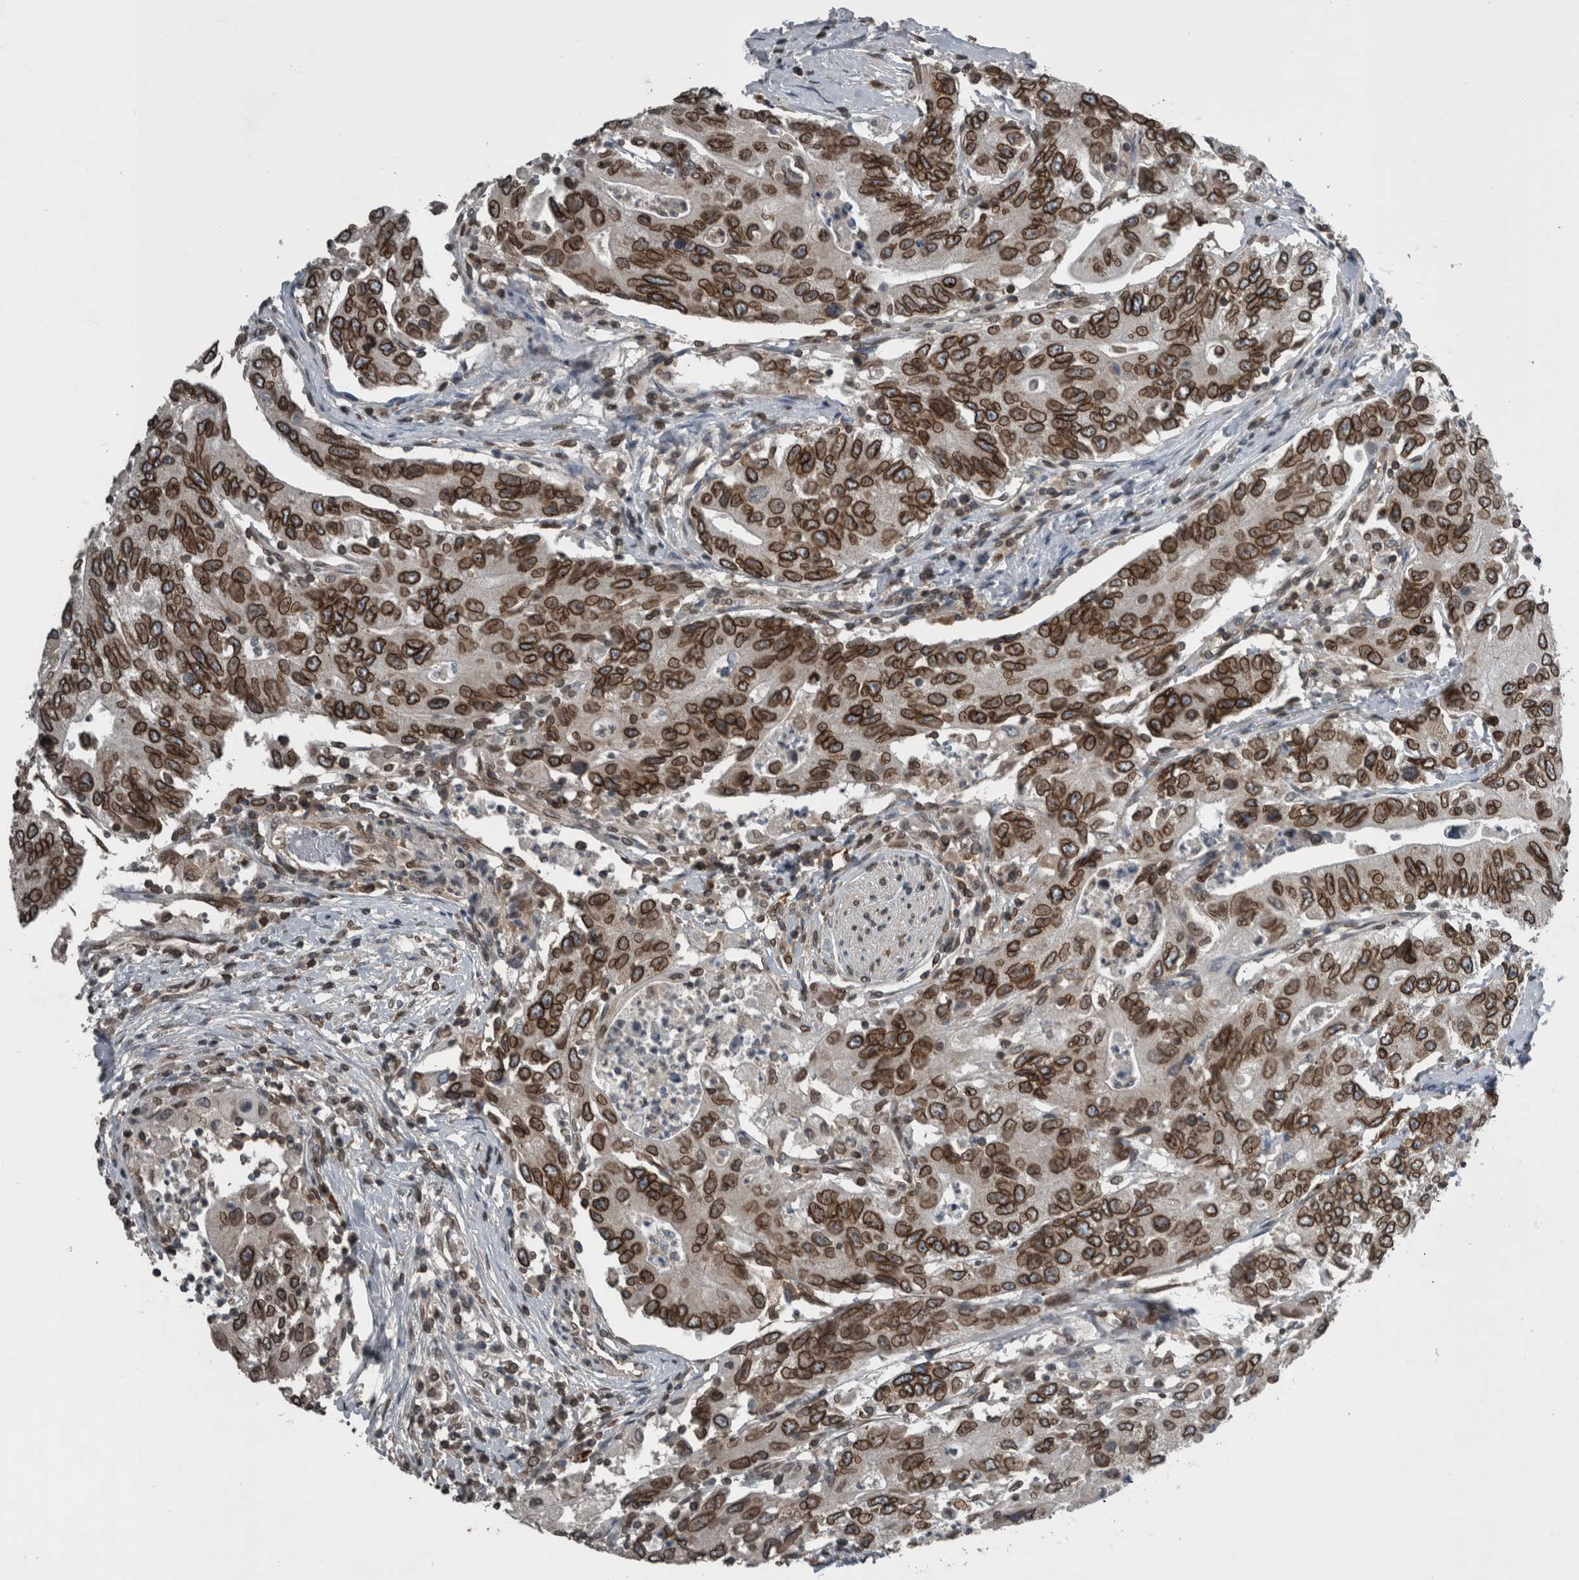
{"staining": {"intensity": "strong", "quantity": ">75%", "location": "cytoplasmic/membranous,nuclear"}, "tissue": "colorectal cancer", "cell_type": "Tumor cells", "image_type": "cancer", "snomed": [{"axis": "morphology", "description": "Adenocarcinoma, NOS"}, {"axis": "topography", "description": "Colon"}], "caption": "Approximately >75% of tumor cells in human colorectal adenocarcinoma show strong cytoplasmic/membranous and nuclear protein expression as visualized by brown immunohistochemical staining.", "gene": "RANBP2", "patient": {"sex": "female", "age": 77}}